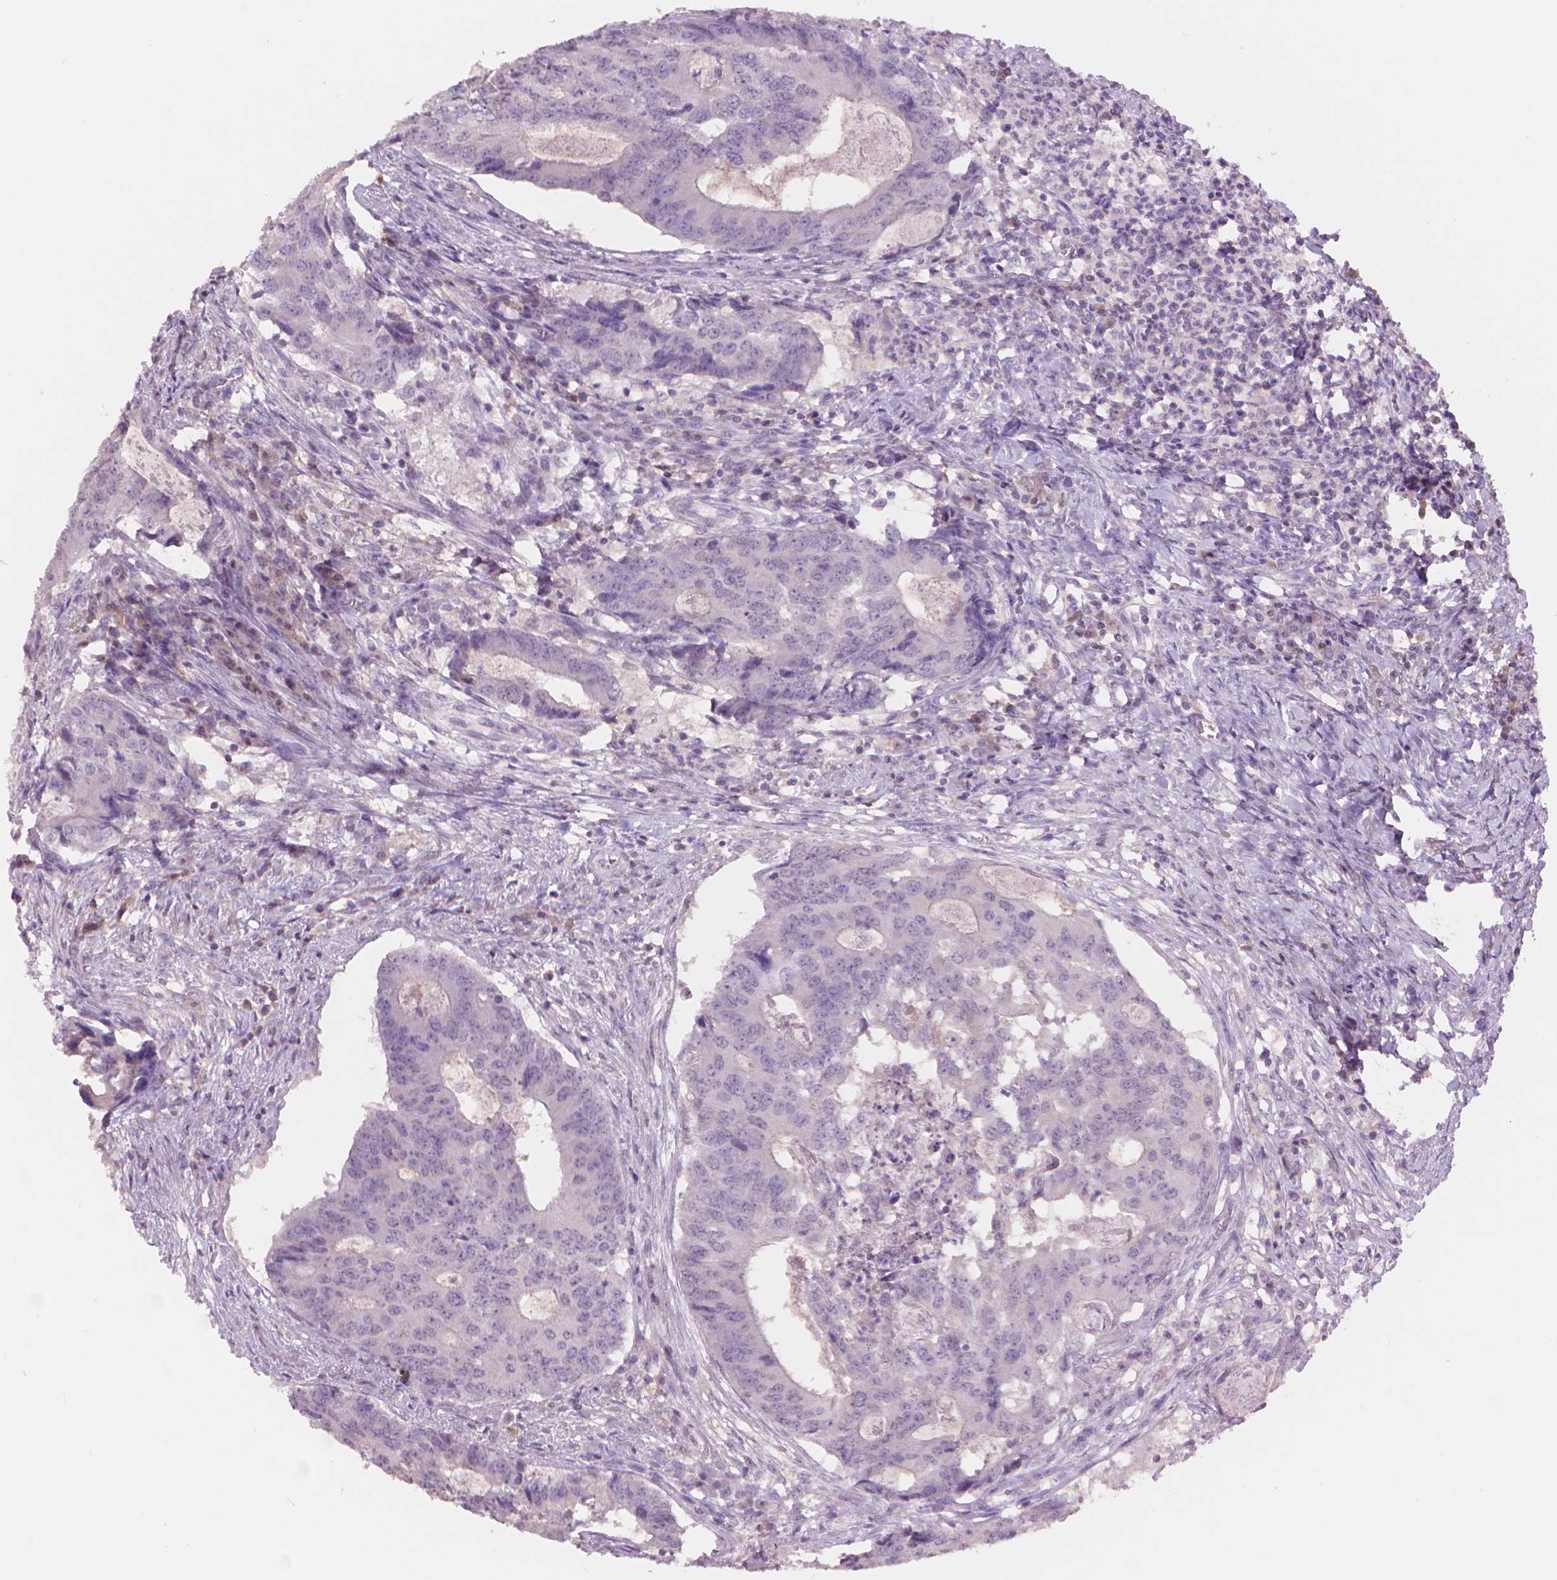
{"staining": {"intensity": "negative", "quantity": "none", "location": "none"}, "tissue": "colorectal cancer", "cell_type": "Tumor cells", "image_type": "cancer", "snomed": [{"axis": "morphology", "description": "Adenocarcinoma, NOS"}, {"axis": "topography", "description": "Colon"}], "caption": "A micrograph of adenocarcinoma (colorectal) stained for a protein displays no brown staining in tumor cells.", "gene": "ENO2", "patient": {"sex": "male", "age": 67}}